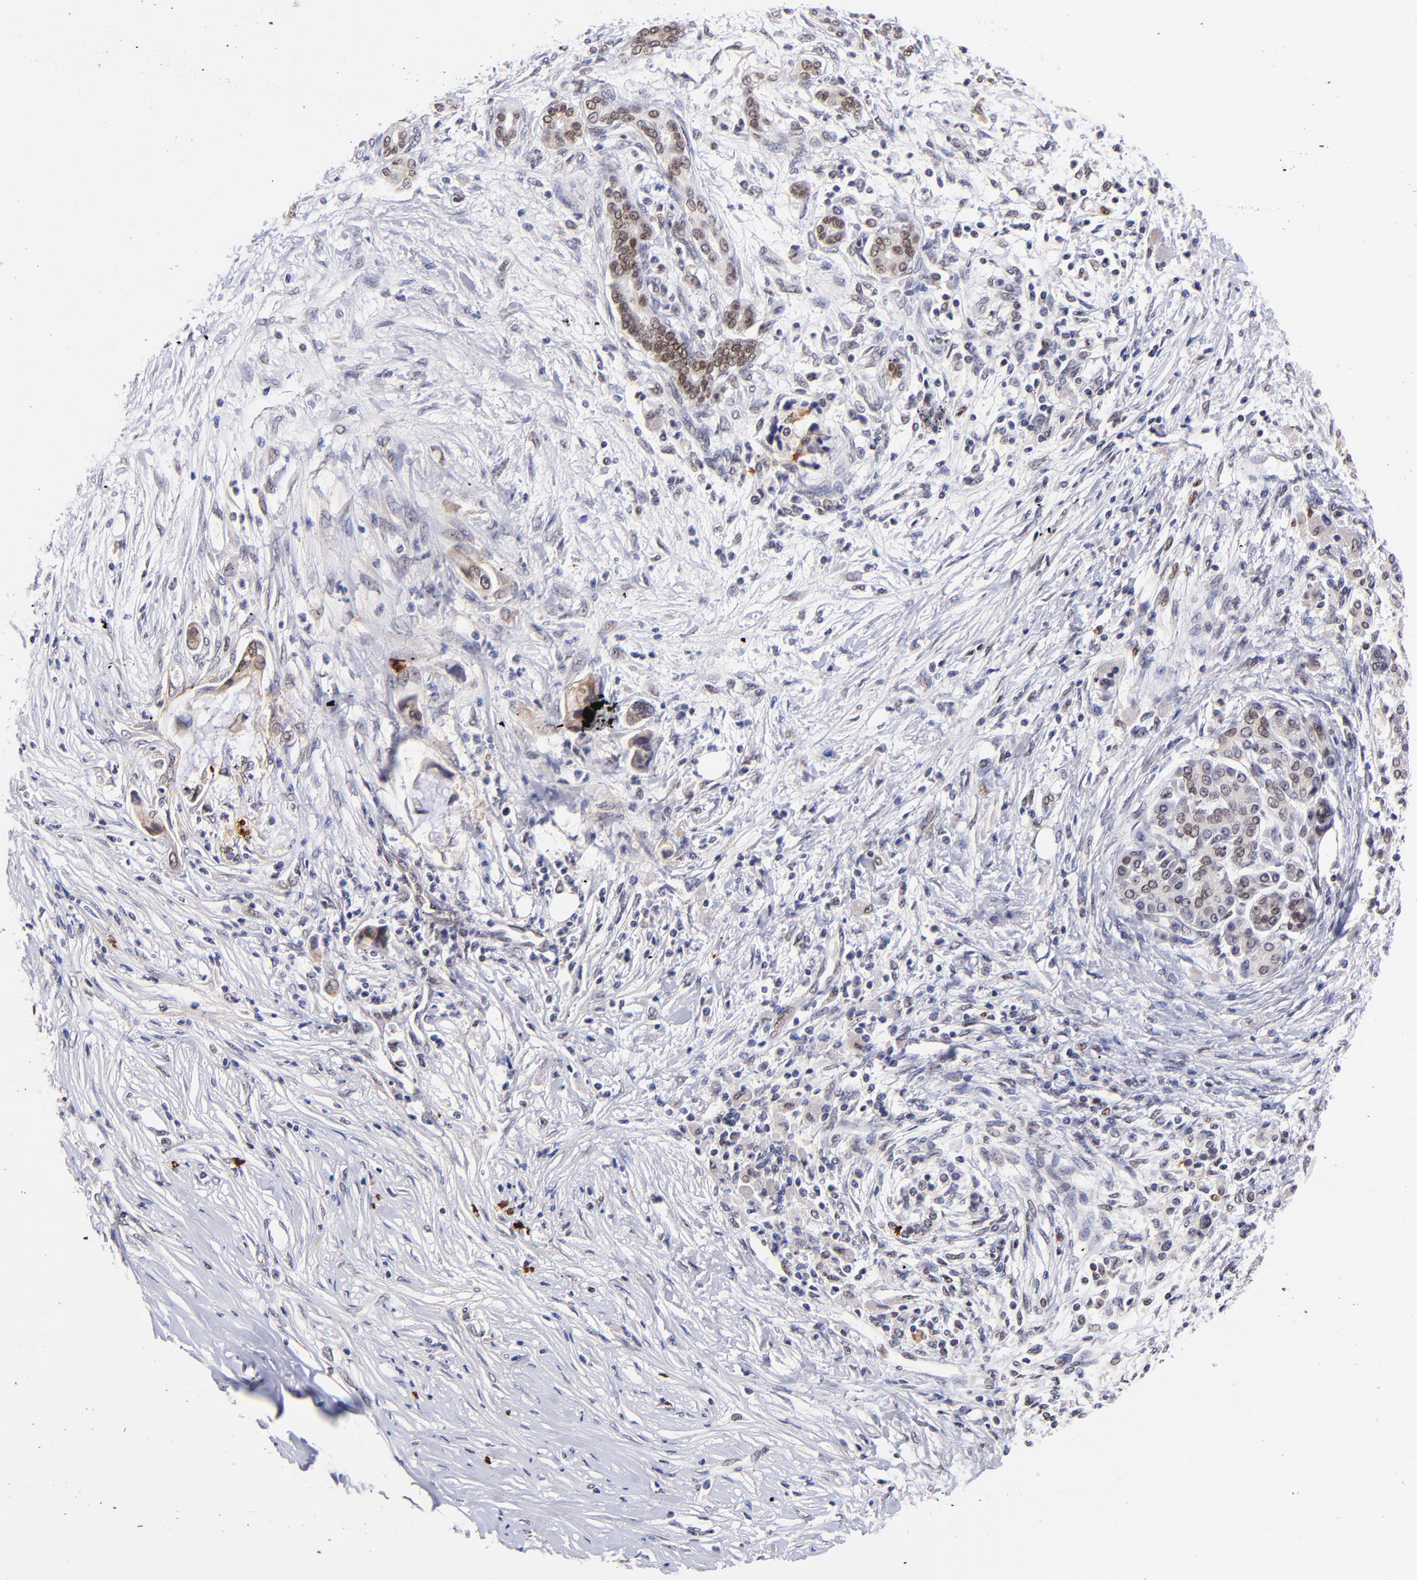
{"staining": {"intensity": "moderate", "quantity": ">75%", "location": "nuclear"}, "tissue": "pancreatic cancer", "cell_type": "Tumor cells", "image_type": "cancer", "snomed": [{"axis": "morphology", "description": "Adenocarcinoma, NOS"}, {"axis": "topography", "description": "Pancreas"}], "caption": "This is a micrograph of immunohistochemistry (IHC) staining of pancreatic cancer, which shows moderate staining in the nuclear of tumor cells.", "gene": "MIDEAS", "patient": {"sex": "female", "age": 59}}